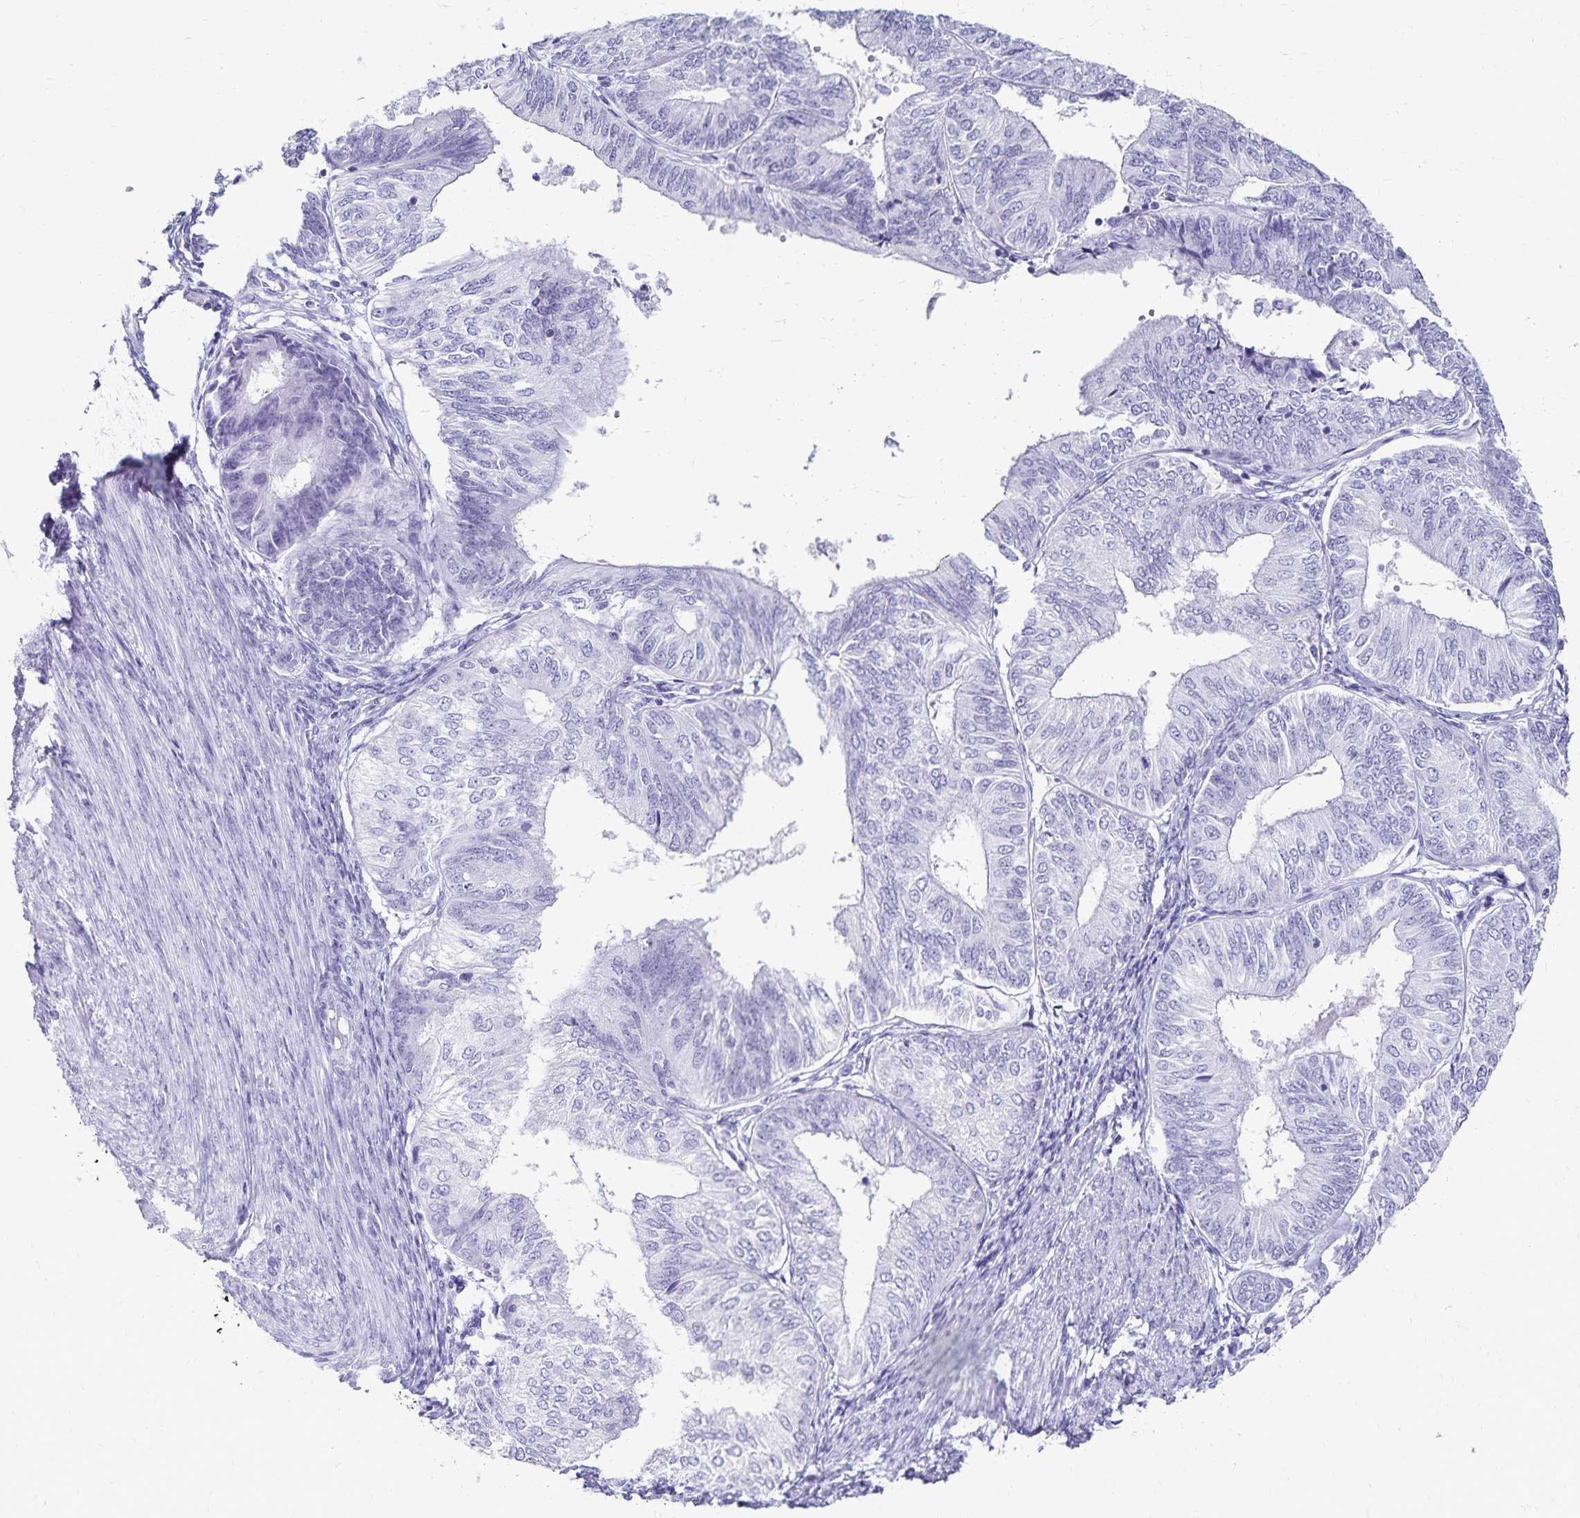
{"staining": {"intensity": "negative", "quantity": "none", "location": "none"}, "tissue": "endometrial cancer", "cell_type": "Tumor cells", "image_type": "cancer", "snomed": [{"axis": "morphology", "description": "Adenocarcinoma, NOS"}, {"axis": "topography", "description": "Endometrium"}], "caption": "This is a histopathology image of immunohistochemistry (IHC) staining of adenocarcinoma (endometrial), which shows no expression in tumor cells. The staining was performed using DAB to visualize the protein expression in brown, while the nuclei were stained in blue with hematoxylin (Magnification: 20x).", "gene": "GIP", "patient": {"sex": "female", "age": 58}}